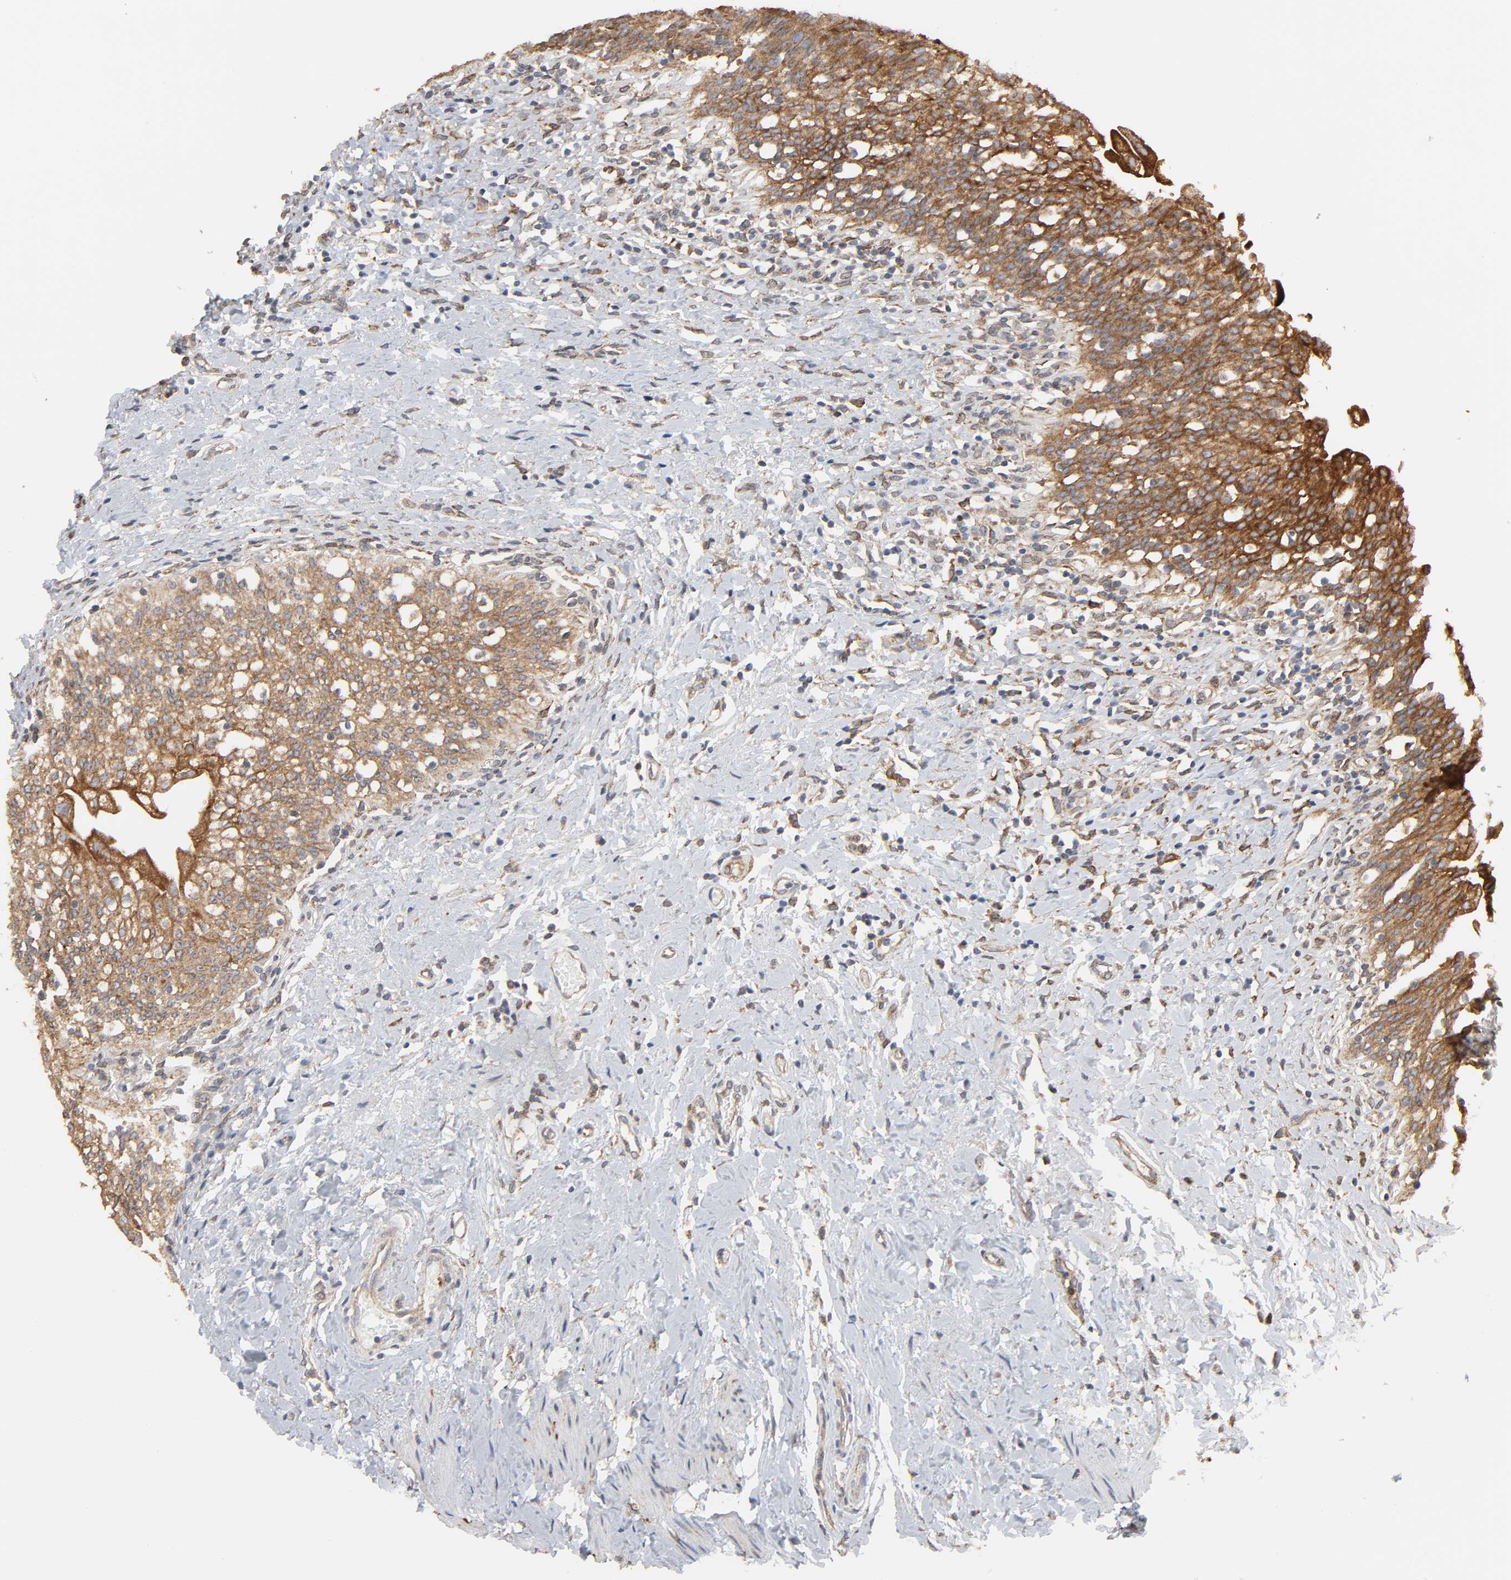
{"staining": {"intensity": "strong", "quantity": ">75%", "location": "cytoplasmic/membranous"}, "tissue": "urinary bladder", "cell_type": "Urothelial cells", "image_type": "normal", "snomed": [{"axis": "morphology", "description": "Normal tissue, NOS"}, {"axis": "topography", "description": "Urinary bladder"}], "caption": "Immunohistochemistry (IHC) of benign urinary bladder exhibits high levels of strong cytoplasmic/membranous staining in about >75% of urothelial cells.", "gene": "POR", "patient": {"sex": "female", "age": 80}}